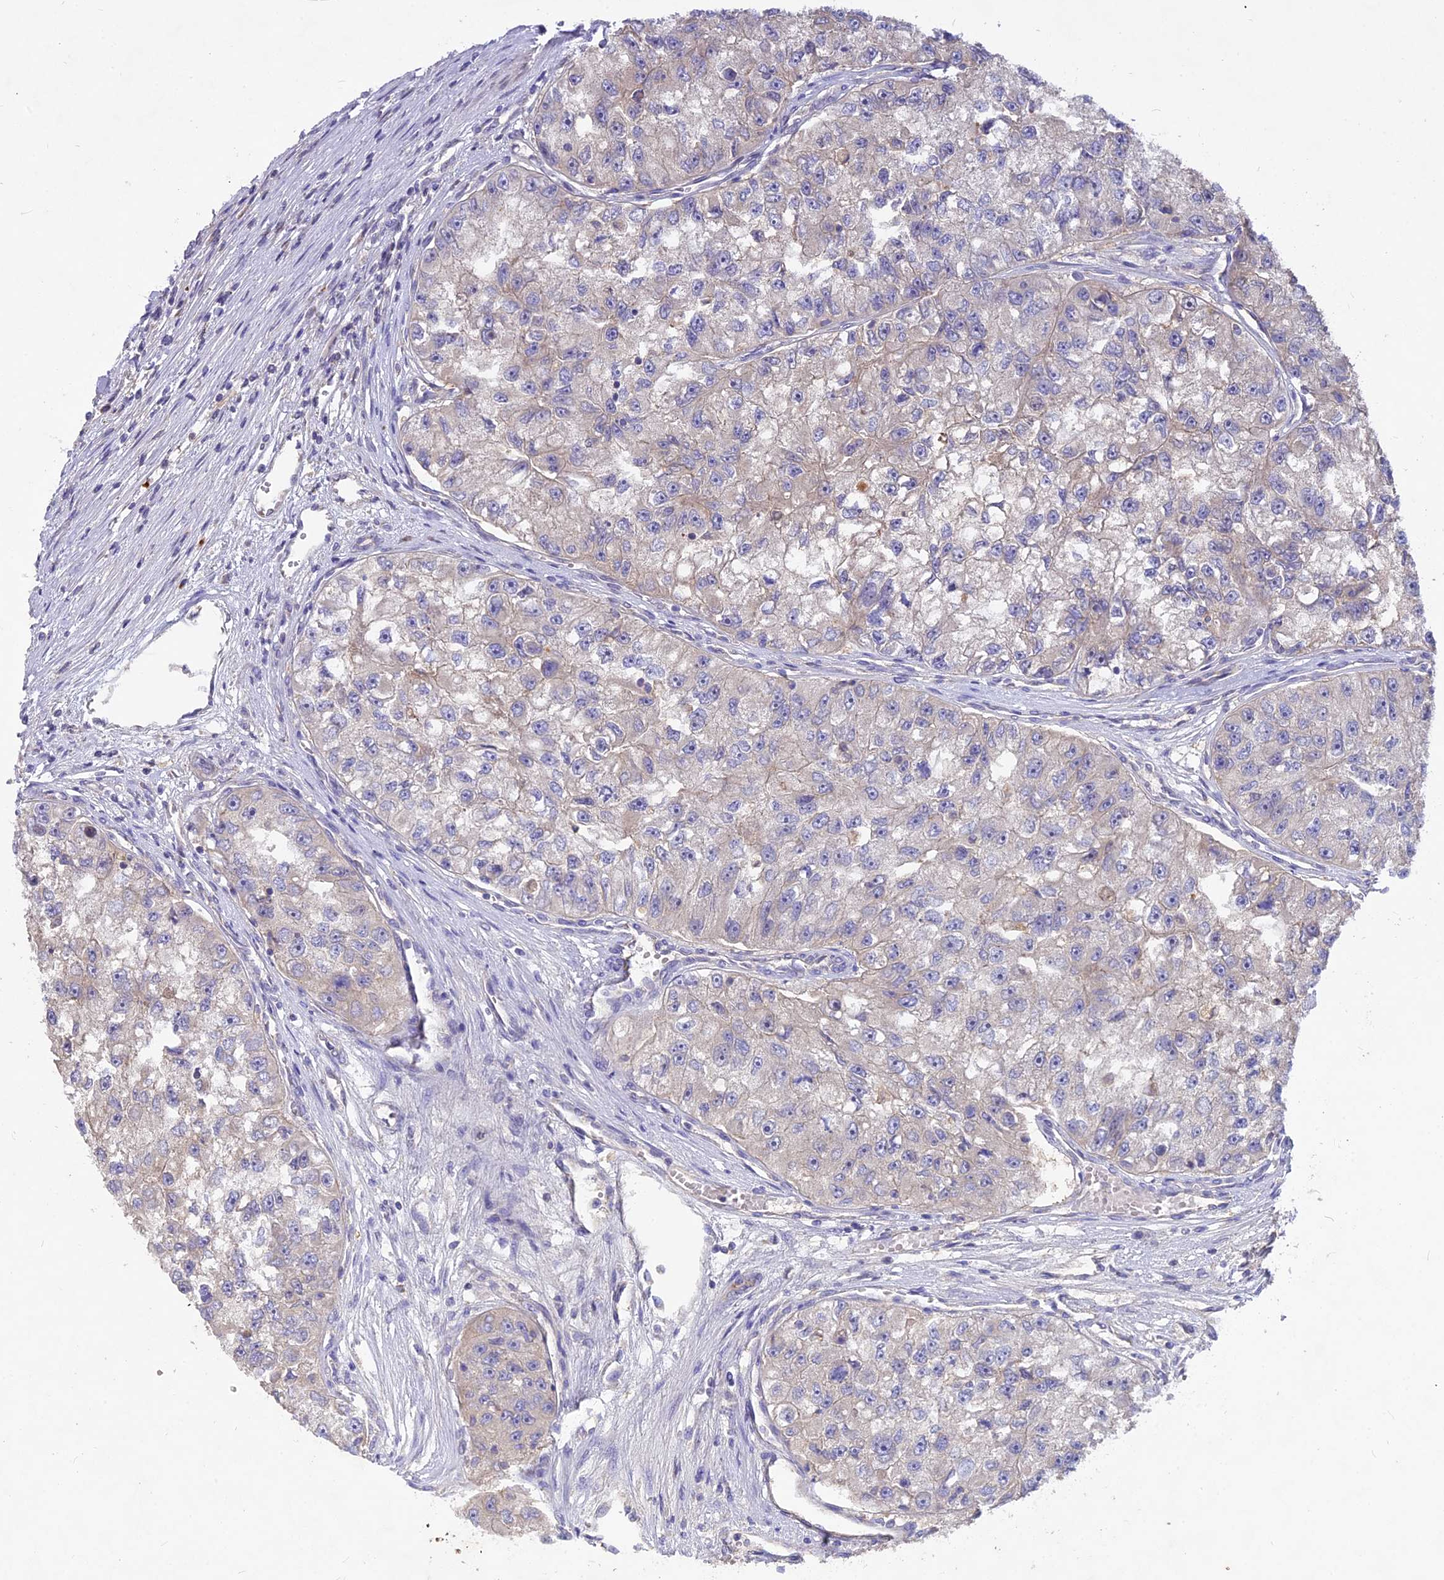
{"staining": {"intensity": "weak", "quantity": "<25%", "location": "cytoplasmic/membranous"}, "tissue": "renal cancer", "cell_type": "Tumor cells", "image_type": "cancer", "snomed": [{"axis": "morphology", "description": "Adenocarcinoma, NOS"}, {"axis": "topography", "description": "Kidney"}], "caption": "A histopathology image of human renal cancer (adenocarcinoma) is negative for staining in tumor cells.", "gene": "PZP", "patient": {"sex": "male", "age": 63}}